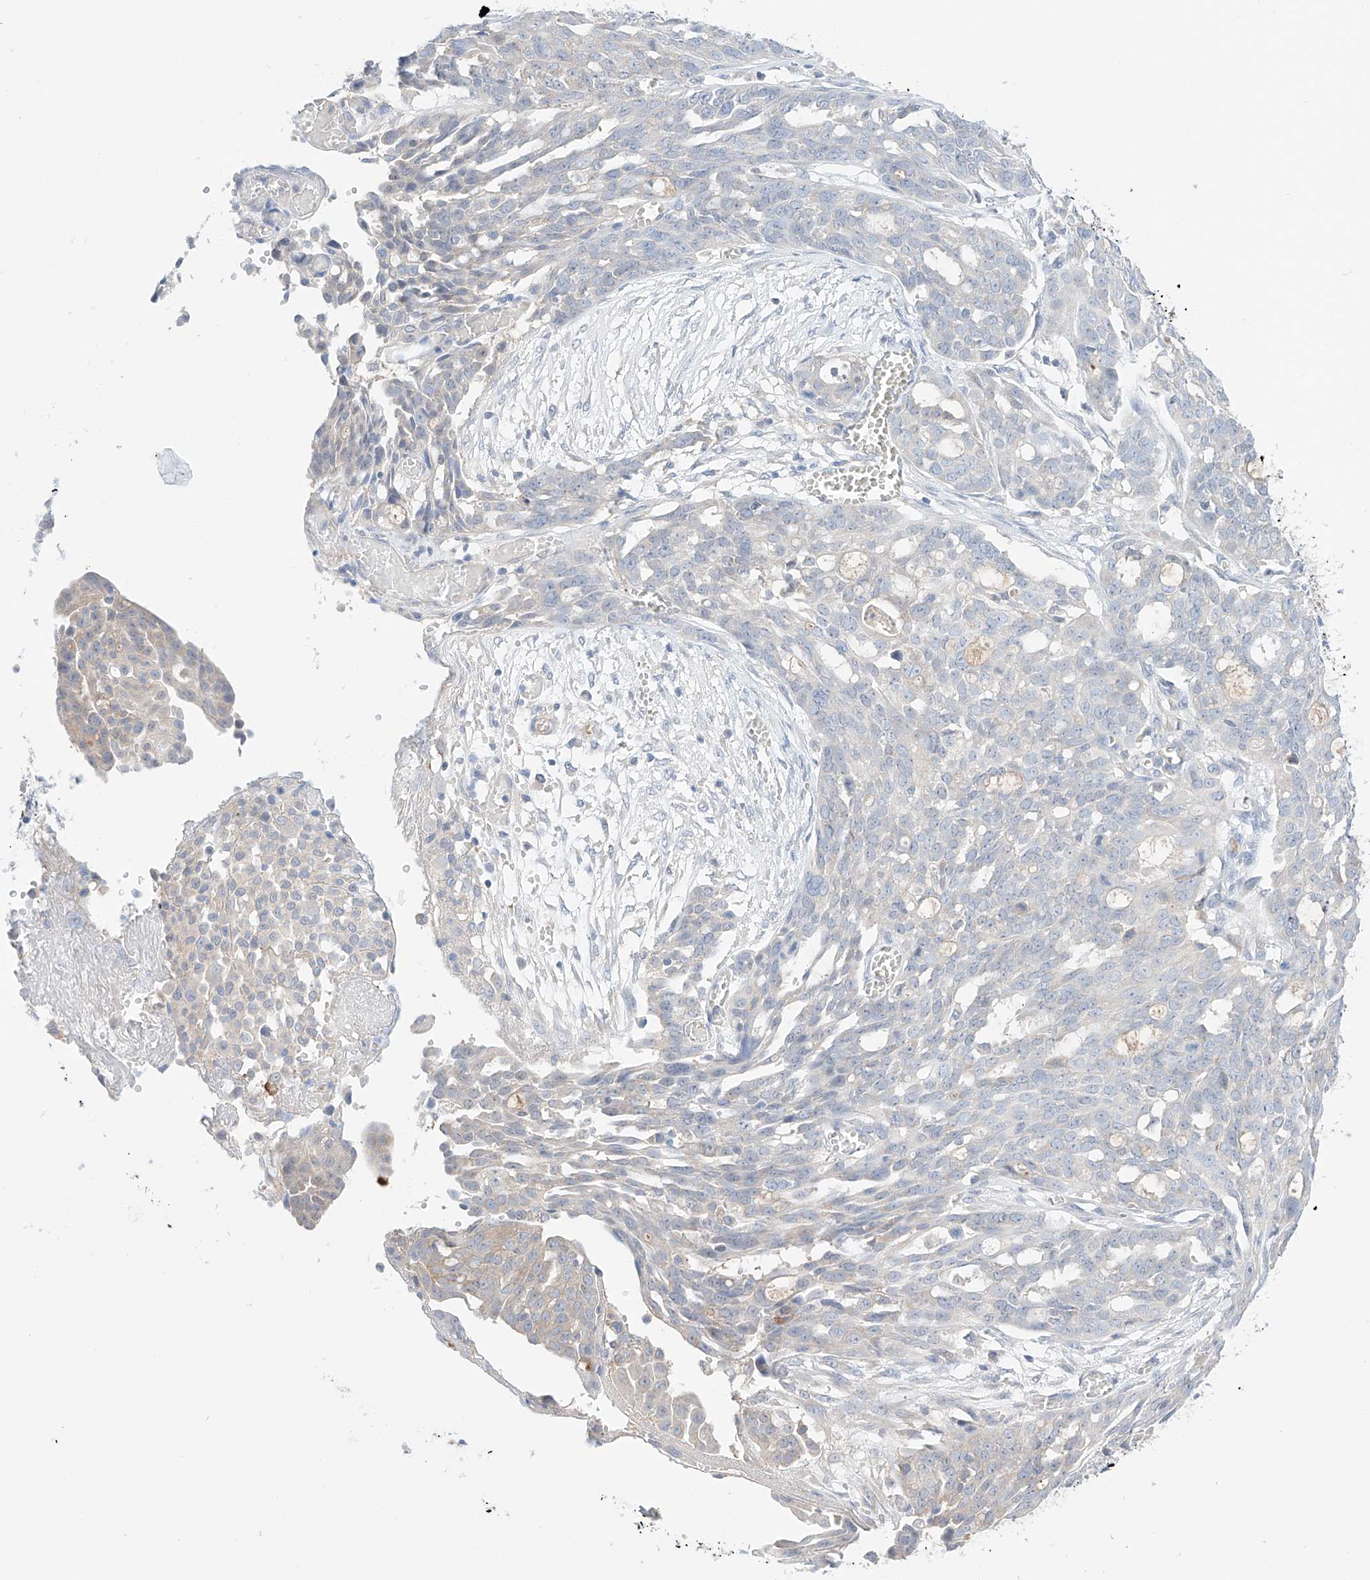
{"staining": {"intensity": "negative", "quantity": "none", "location": "none"}, "tissue": "ovarian cancer", "cell_type": "Tumor cells", "image_type": "cancer", "snomed": [{"axis": "morphology", "description": "Cystadenocarcinoma, serous, NOS"}, {"axis": "topography", "description": "Soft tissue"}, {"axis": "topography", "description": "Ovary"}], "caption": "Tumor cells are negative for brown protein staining in ovarian serous cystadenocarcinoma. Brightfield microscopy of IHC stained with DAB (3,3'-diaminobenzidine) (brown) and hematoxylin (blue), captured at high magnification.", "gene": "PGGT1B", "patient": {"sex": "female", "age": 57}}